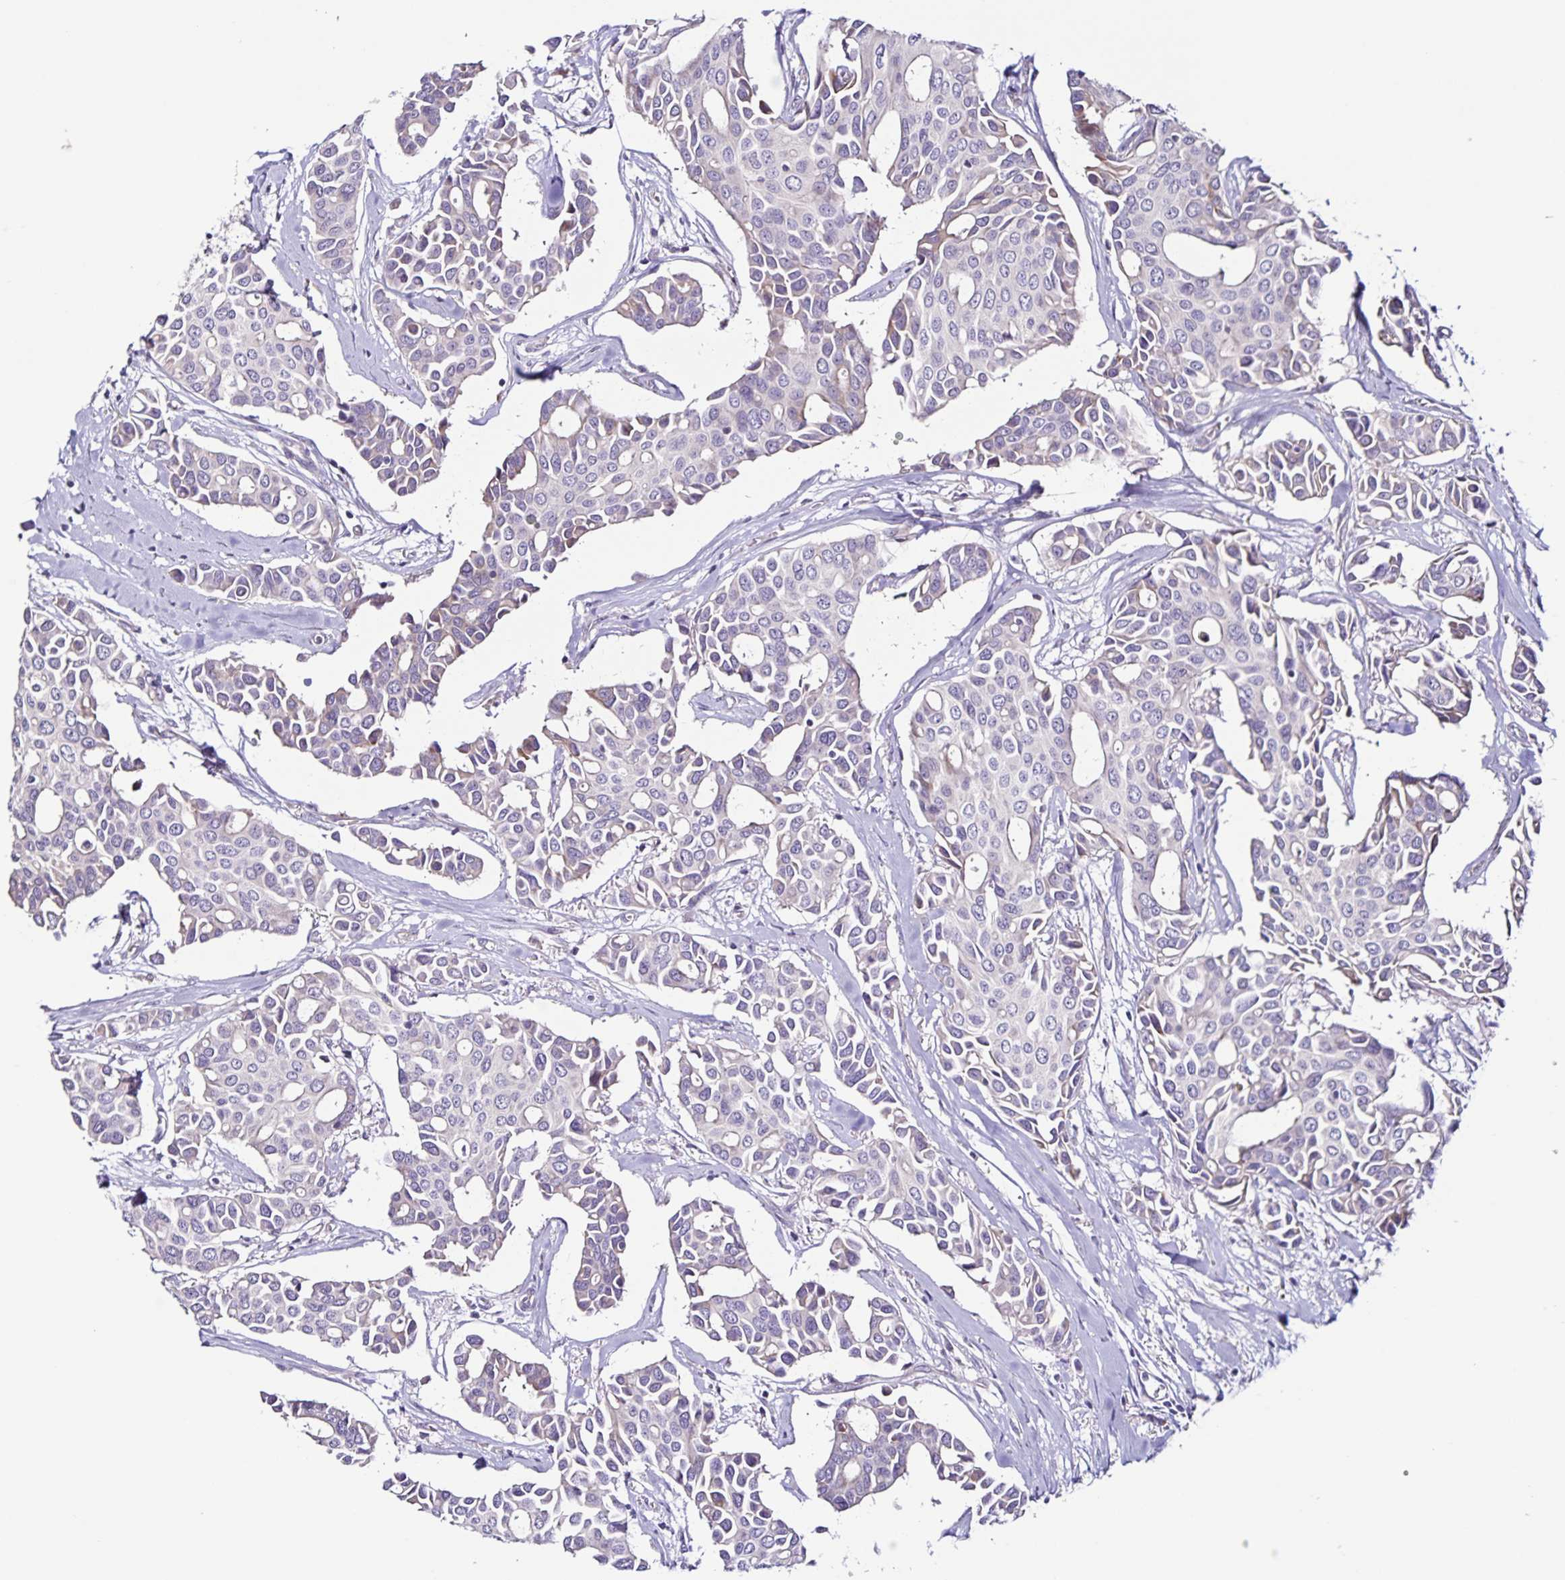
{"staining": {"intensity": "weak", "quantity": "<25%", "location": "cytoplasmic/membranous"}, "tissue": "breast cancer", "cell_type": "Tumor cells", "image_type": "cancer", "snomed": [{"axis": "morphology", "description": "Duct carcinoma"}, {"axis": "topography", "description": "Breast"}], "caption": "Immunohistochemical staining of human intraductal carcinoma (breast) shows no significant staining in tumor cells.", "gene": "RNFT2", "patient": {"sex": "female", "age": 54}}